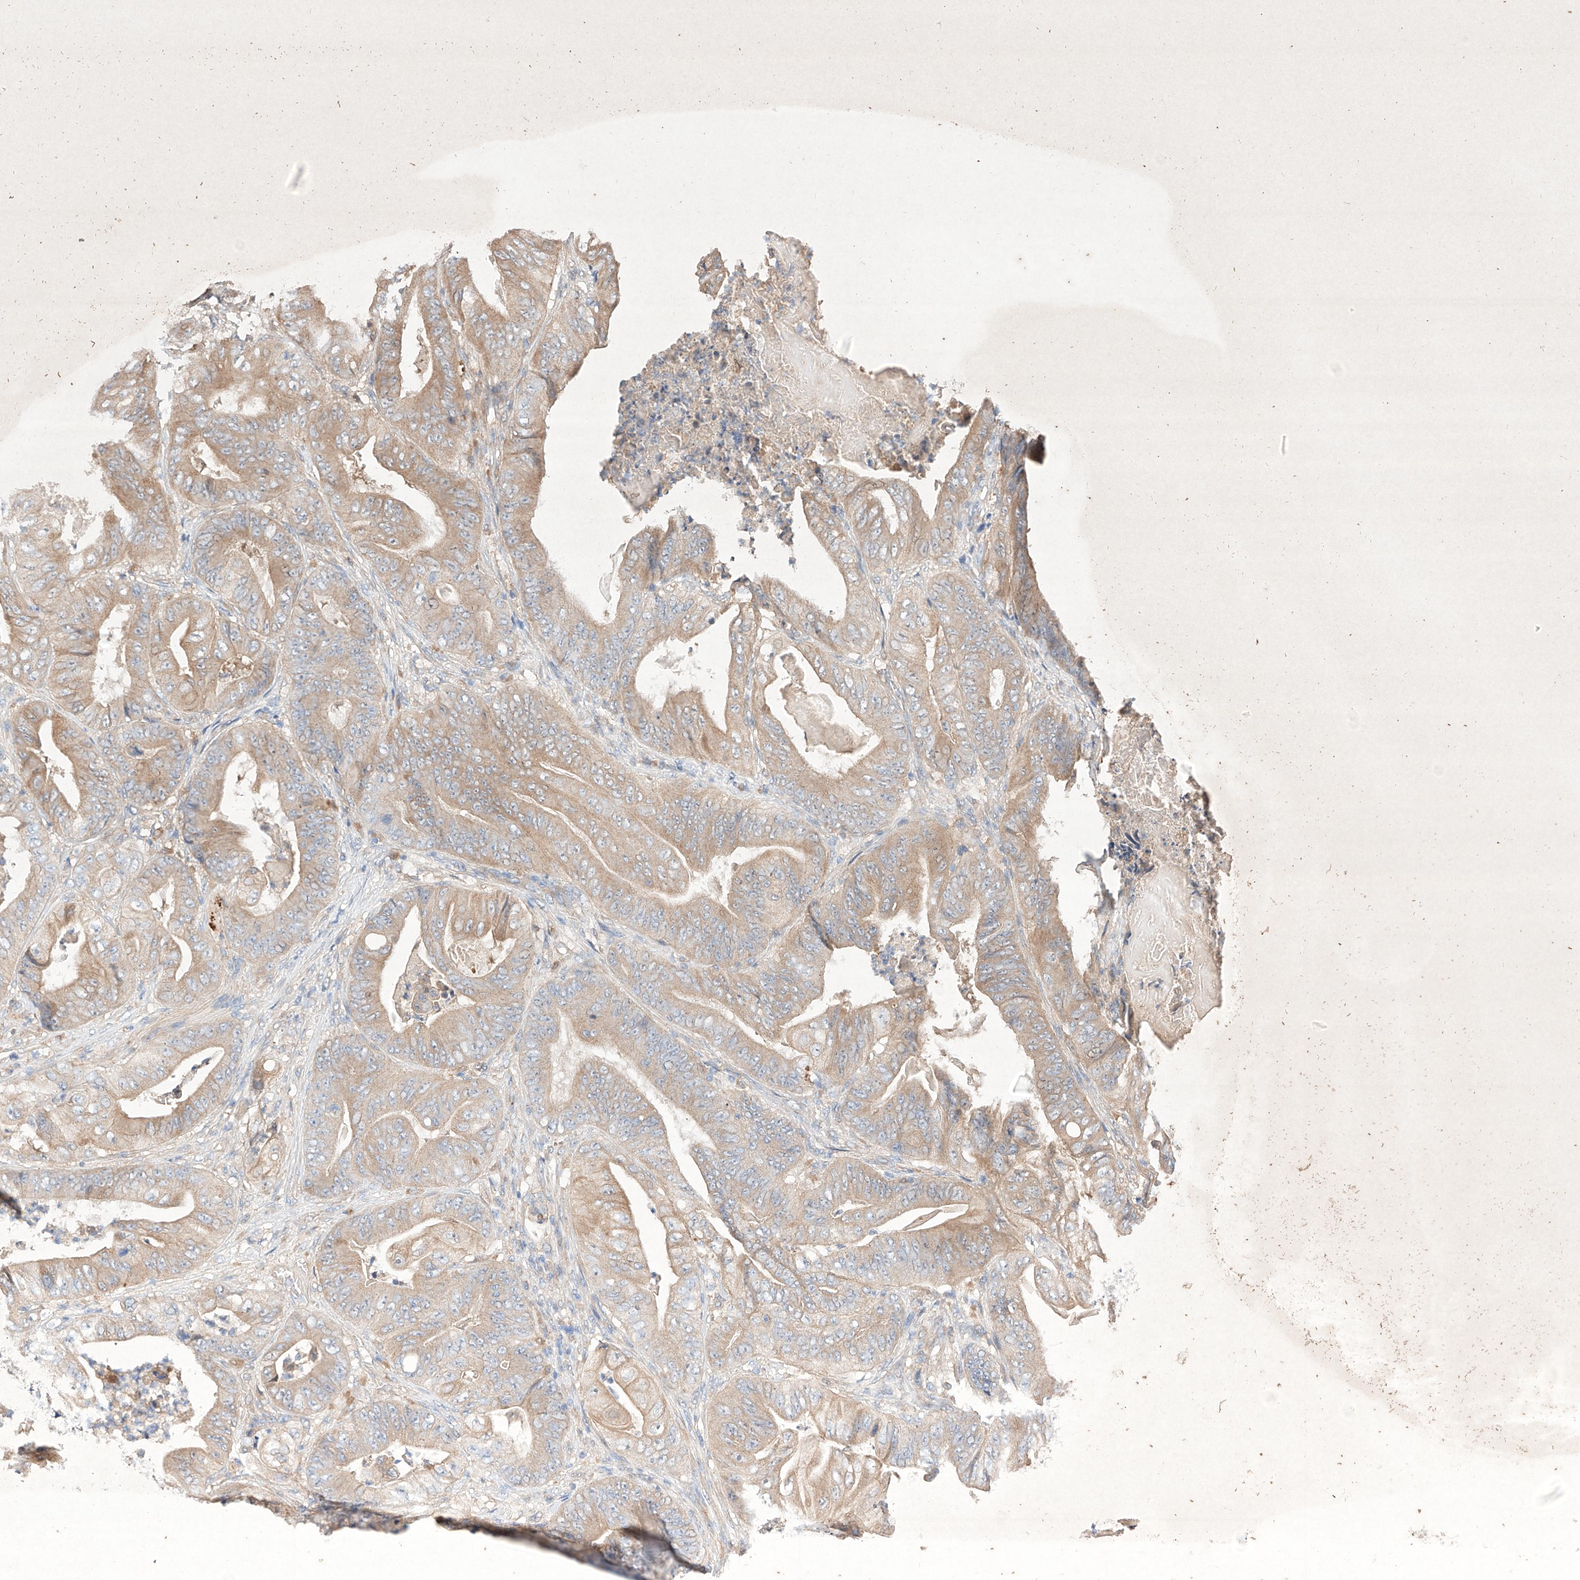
{"staining": {"intensity": "moderate", "quantity": ">75%", "location": "cytoplasmic/membranous"}, "tissue": "stomach cancer", "cell_type": "Tumor cells", "image_type": "cancer", "snomed": [{"axis": "morphology", "description": "Adenocarcinoma, NOS"}, {"axis": "topography", "description": "Stomach"}], "caption": "An immunohistochemistry (IHC) histopathology image of neoplastic tissue is shown. Protein staining in brown labels moderate cytoplasmic/membranous positivity in adenocarcinoma (stomach) within tumor cells.", "gene": "C6orf62", "patient": {"sex": "female", "age": 73}}